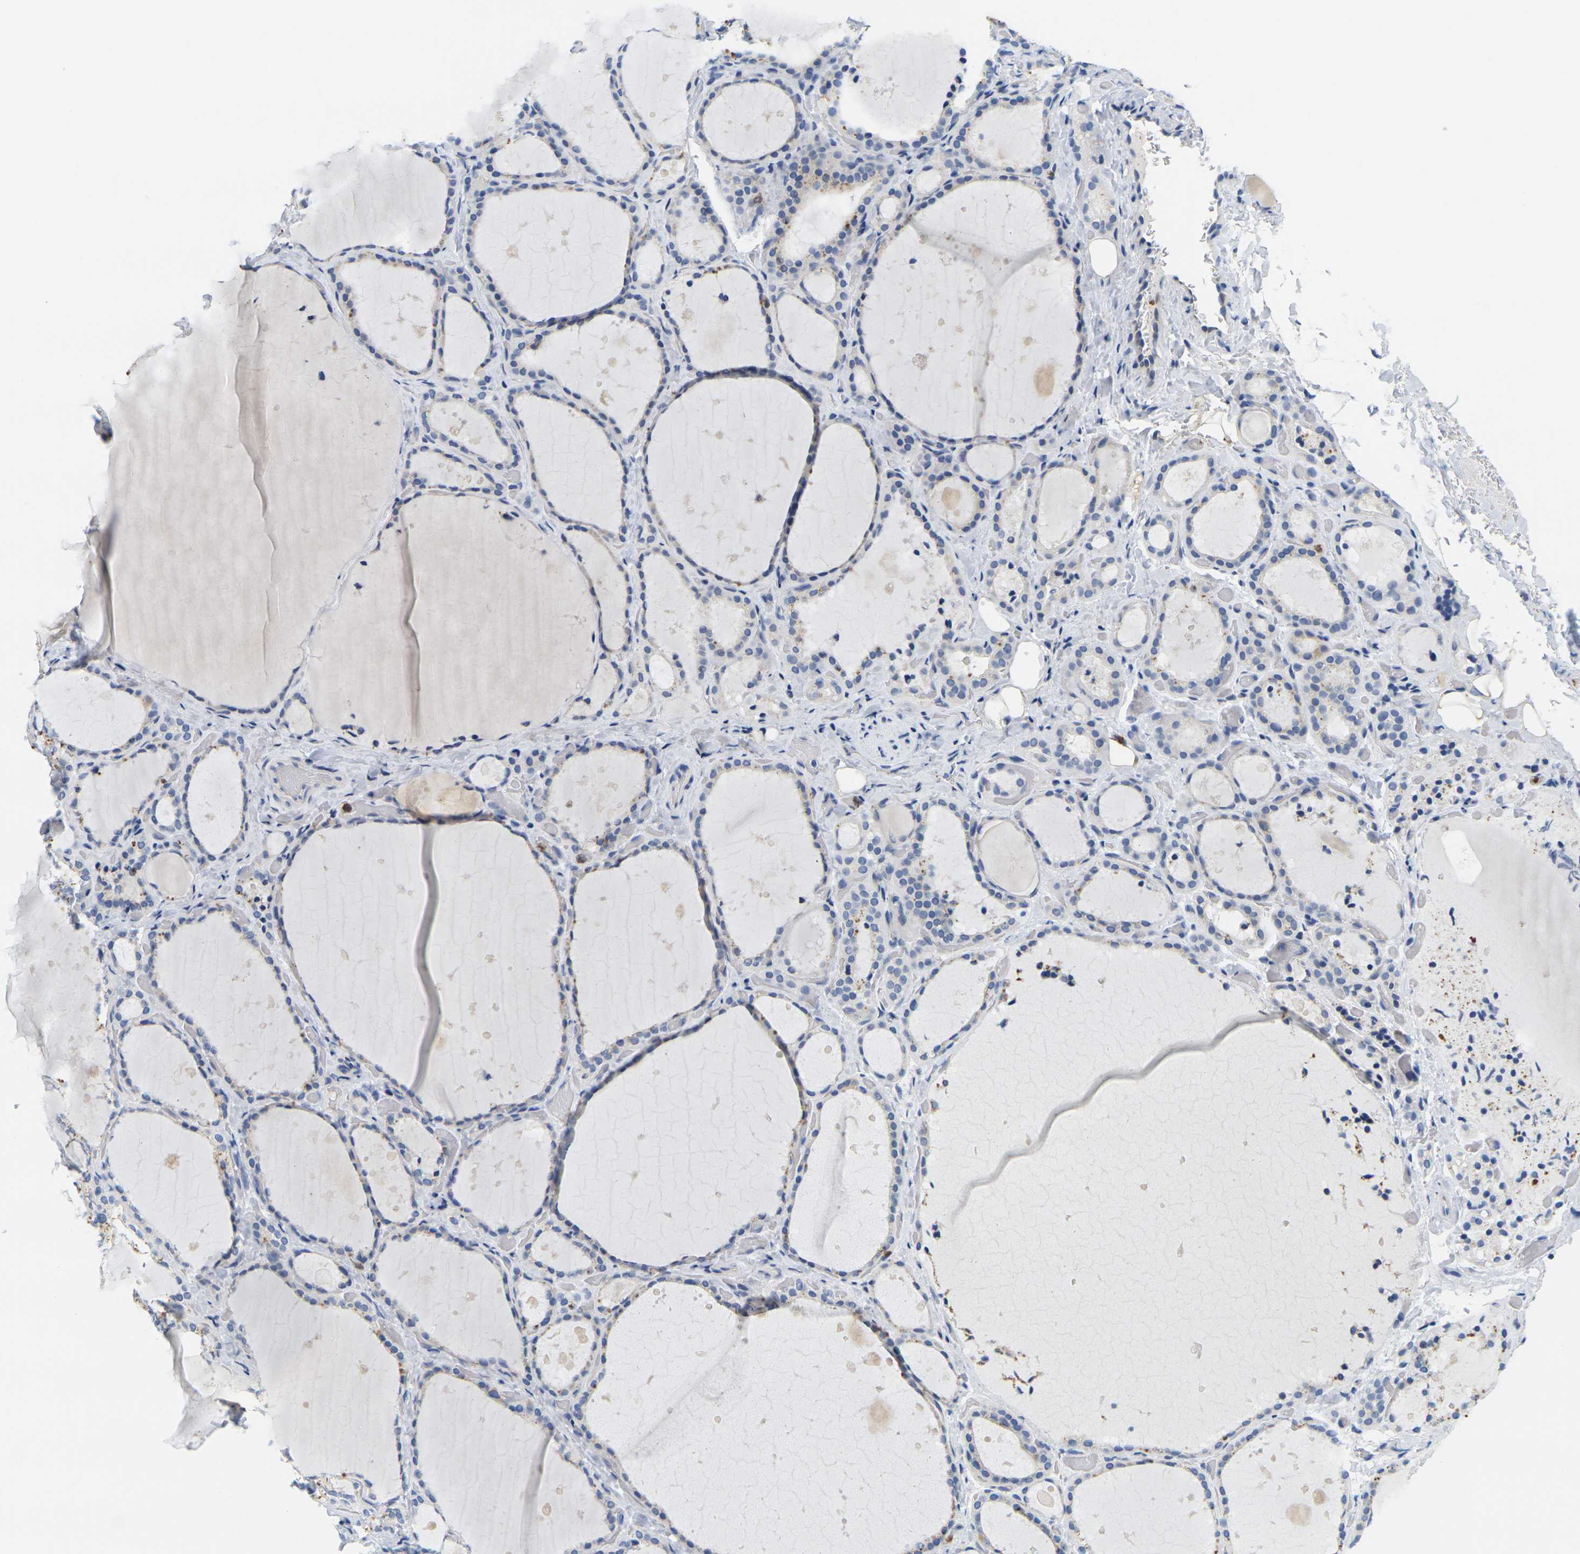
{"staining": {"intensity": "negative", "quantity": "none", "location": "none"}, "tissue": "thyroid gland", "cell_type": "Glandular cells", "image_type": "normal", "snomed": [{"axis": "morphology", "description": "Normal tissue, NOS"}, {"axis": "topography", "description": "Thyroid gland"}], "caption": "Immunohistochemistry (IHC) photomicrograph of benign human thyroid gland stained for a protein (brown), which displays no staining in glandular cells.", "gene": "KLK5", "patient": {"sex": "female", "age": 44}}